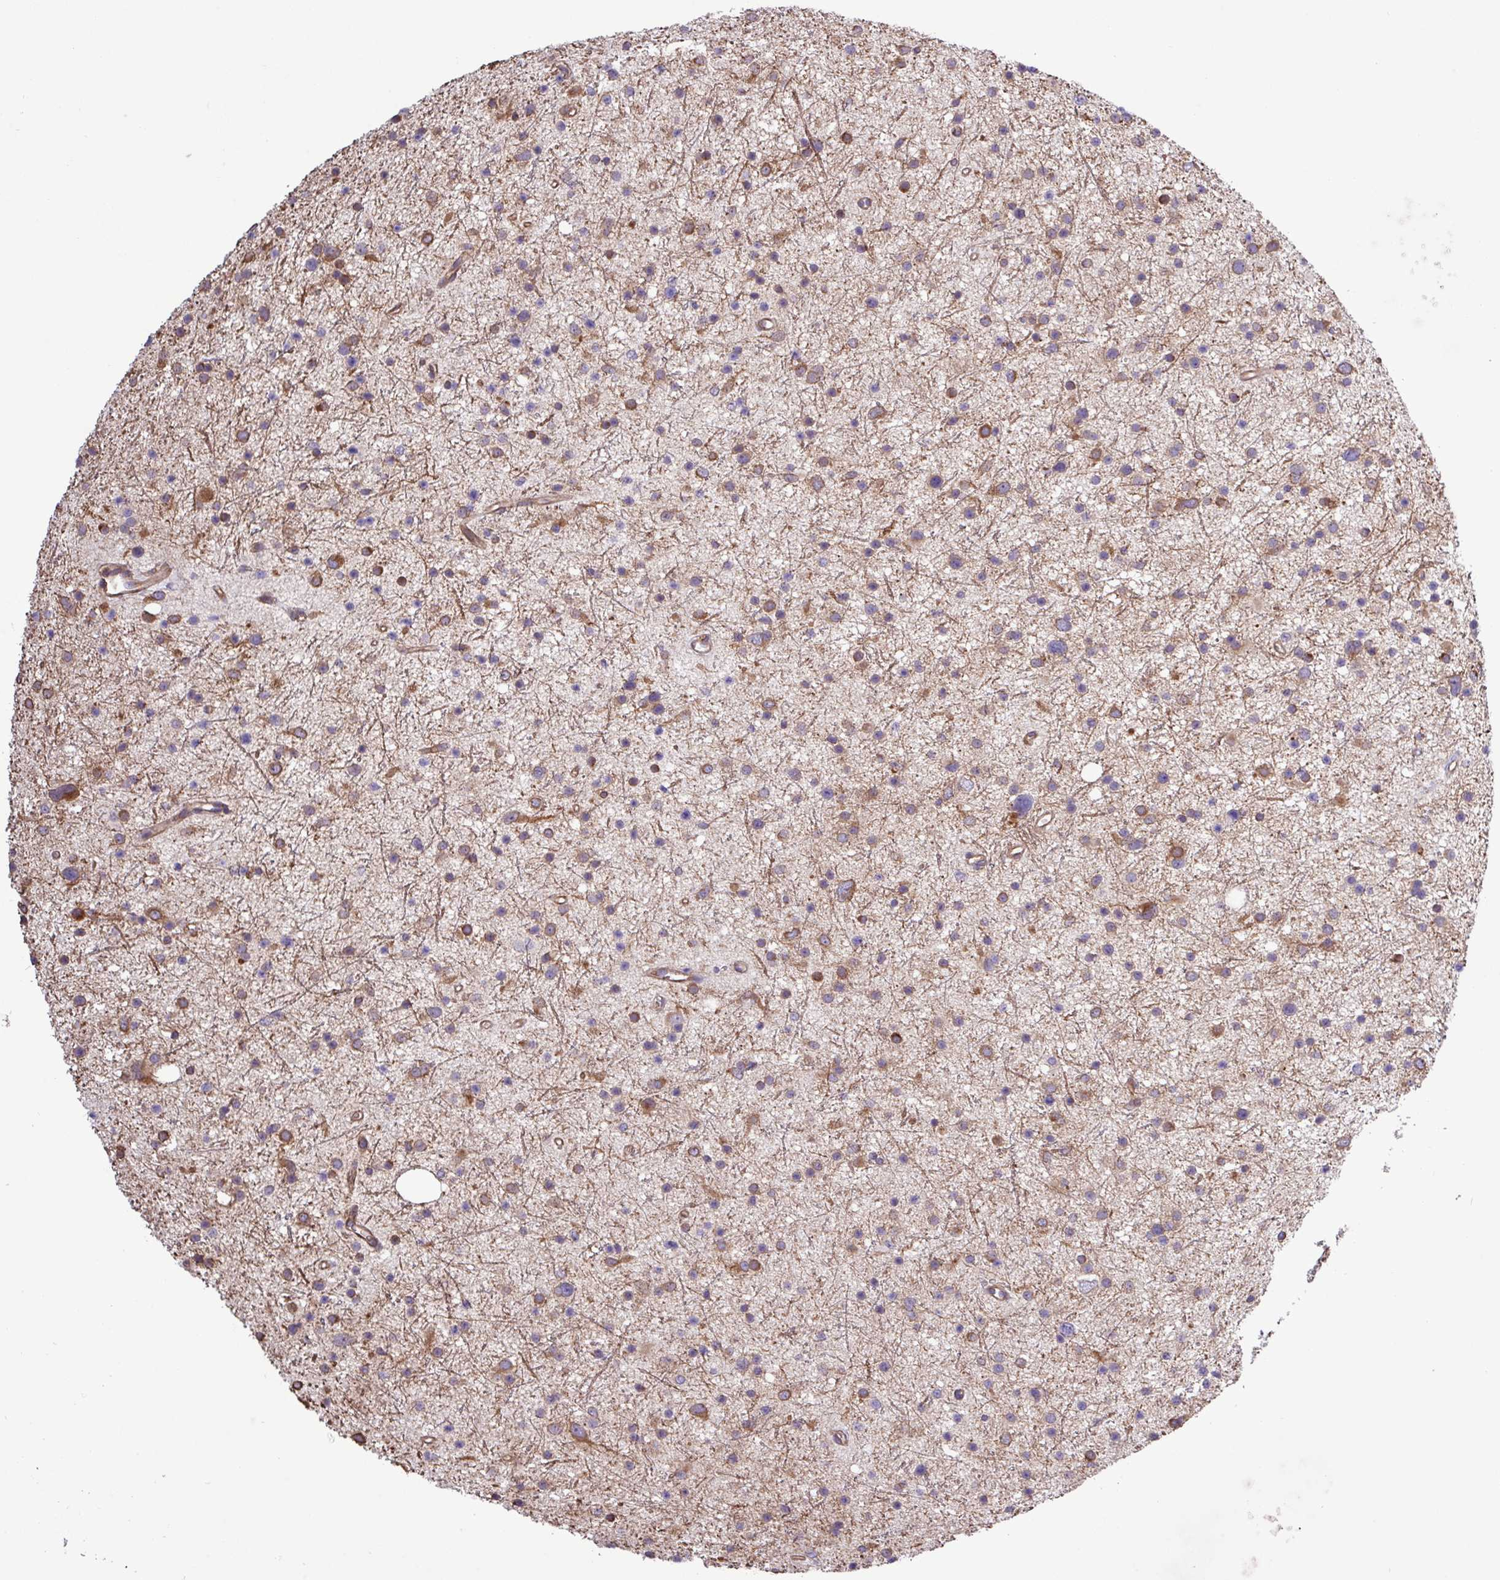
{"staining": {"intensity": "moderate", "quantity": "25%-75%", "location": "cytoplasmic/membranous"}, "tissue": "glioma", "cell_type": "Tumor cells", "image_type": "cancer", "snomed": [{"axis": "morphology", "description": "Glioma, malignant, Low grade"}, {"axis": "topography", "description": "Cerebral cortex"}], "caption": "Immunohistochemical staining of glioma displays medium levels of moderate cytoplasmic/membranous positivity in about 25%-75% of tumor cells. Immunohistochemistry (ihc) stains the protein of interest in brown and the nuclei are stained blue.", "gene": "MEGF6", "patient": {"sex": "female", "age": 39}}